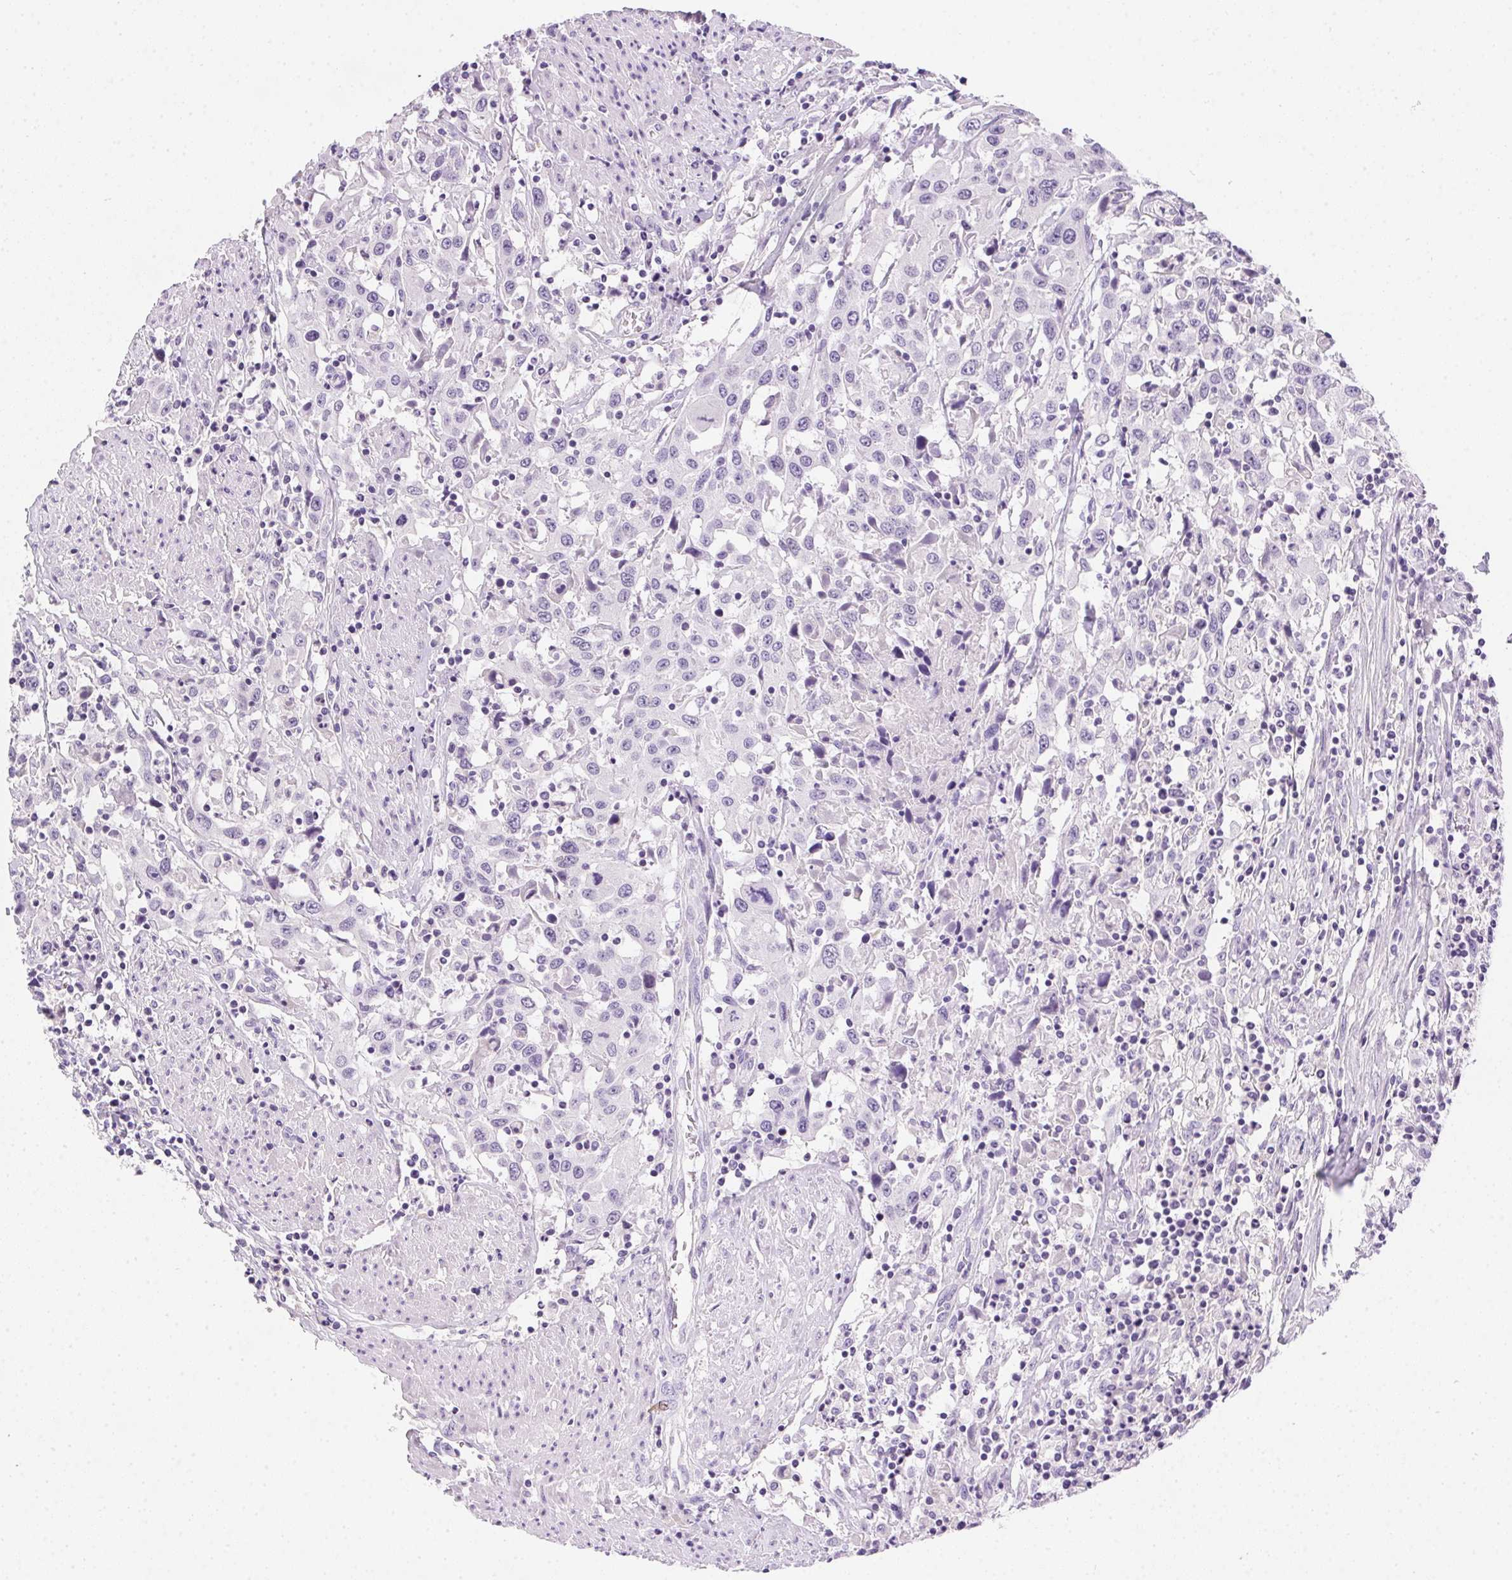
{"staining": {"intensity": "negative", "quantity": "none", "location": "none"}, "tissue": "urothelial cancer", "cell_type": "Tumor cells", "image_type": "cancer", "snomed": [{"axis": "morphology", "description": "Urothelial carcinoma, High grade"}, {"axis": "topography", "description": "Urinary bladder"}], "caption": "The IHC histopathology image has no significant positivity in tumor cells of urothelial cancer tissue.", "gene": "SSTR4", "patient": {"sex": "male", "age": 61}}